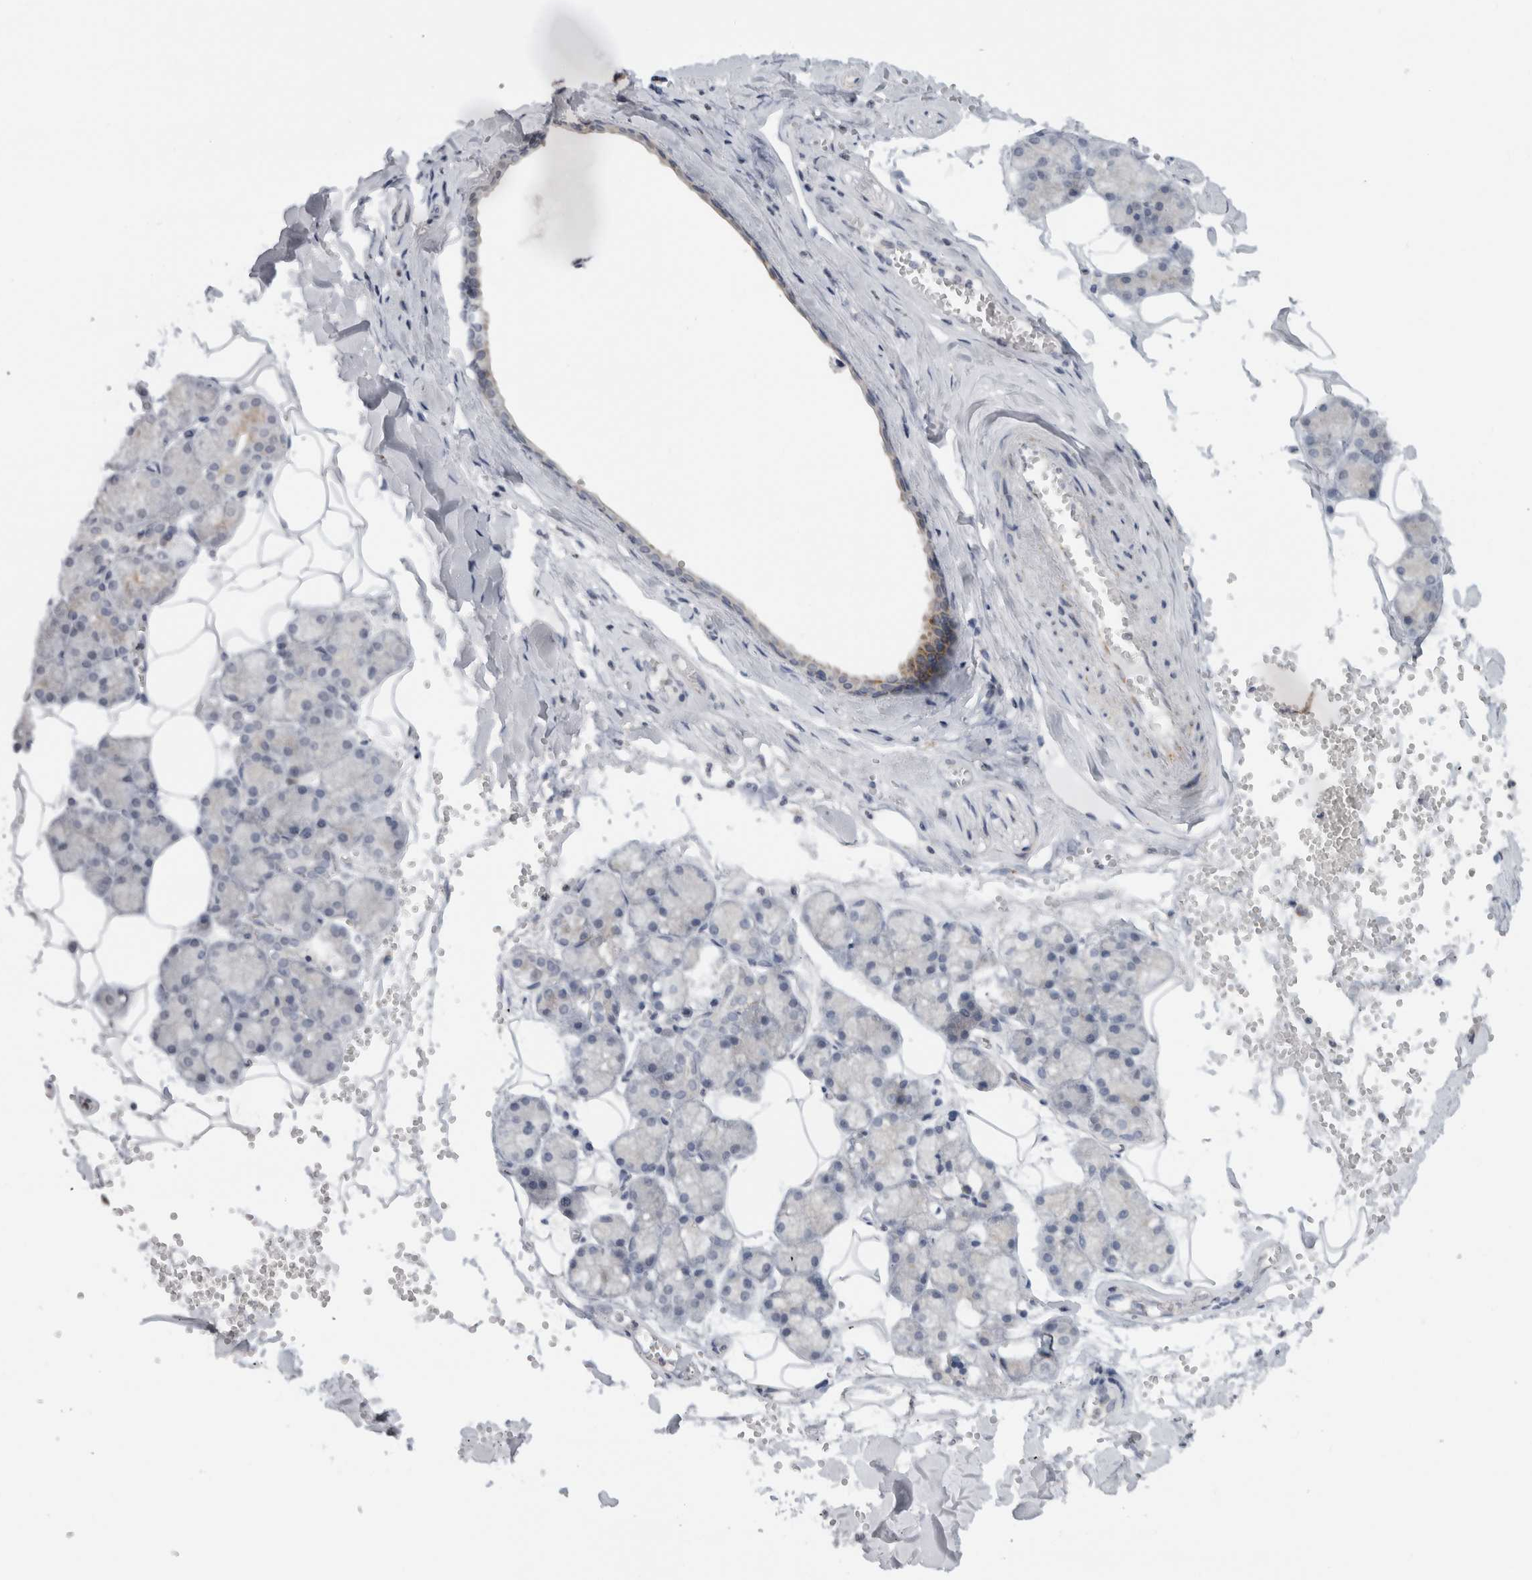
{"staining": {"intensity": "weak", "quantity": "25%-75%", "location": "cytoplasmic/membranous,nuclear"}, "tissue": "salivary gland", "cell_type": "Glandular cells", "image_type": "normal", "snomed": [{"axis": "morphology", "description": "Normal tissue, NOS"}, {"axis": "topography", "description": "Salivary gland"}], "caption": "A brown stain highlights weak cytoplasmic/membranous,nuclear staining of a protein in glandular cells of unremarkable salivary gland. (brown staining indicates protein expression, while blue staining denotes nuclei).", "gene": "RAB18", "patient": {"sex": "male", "age": 62}}